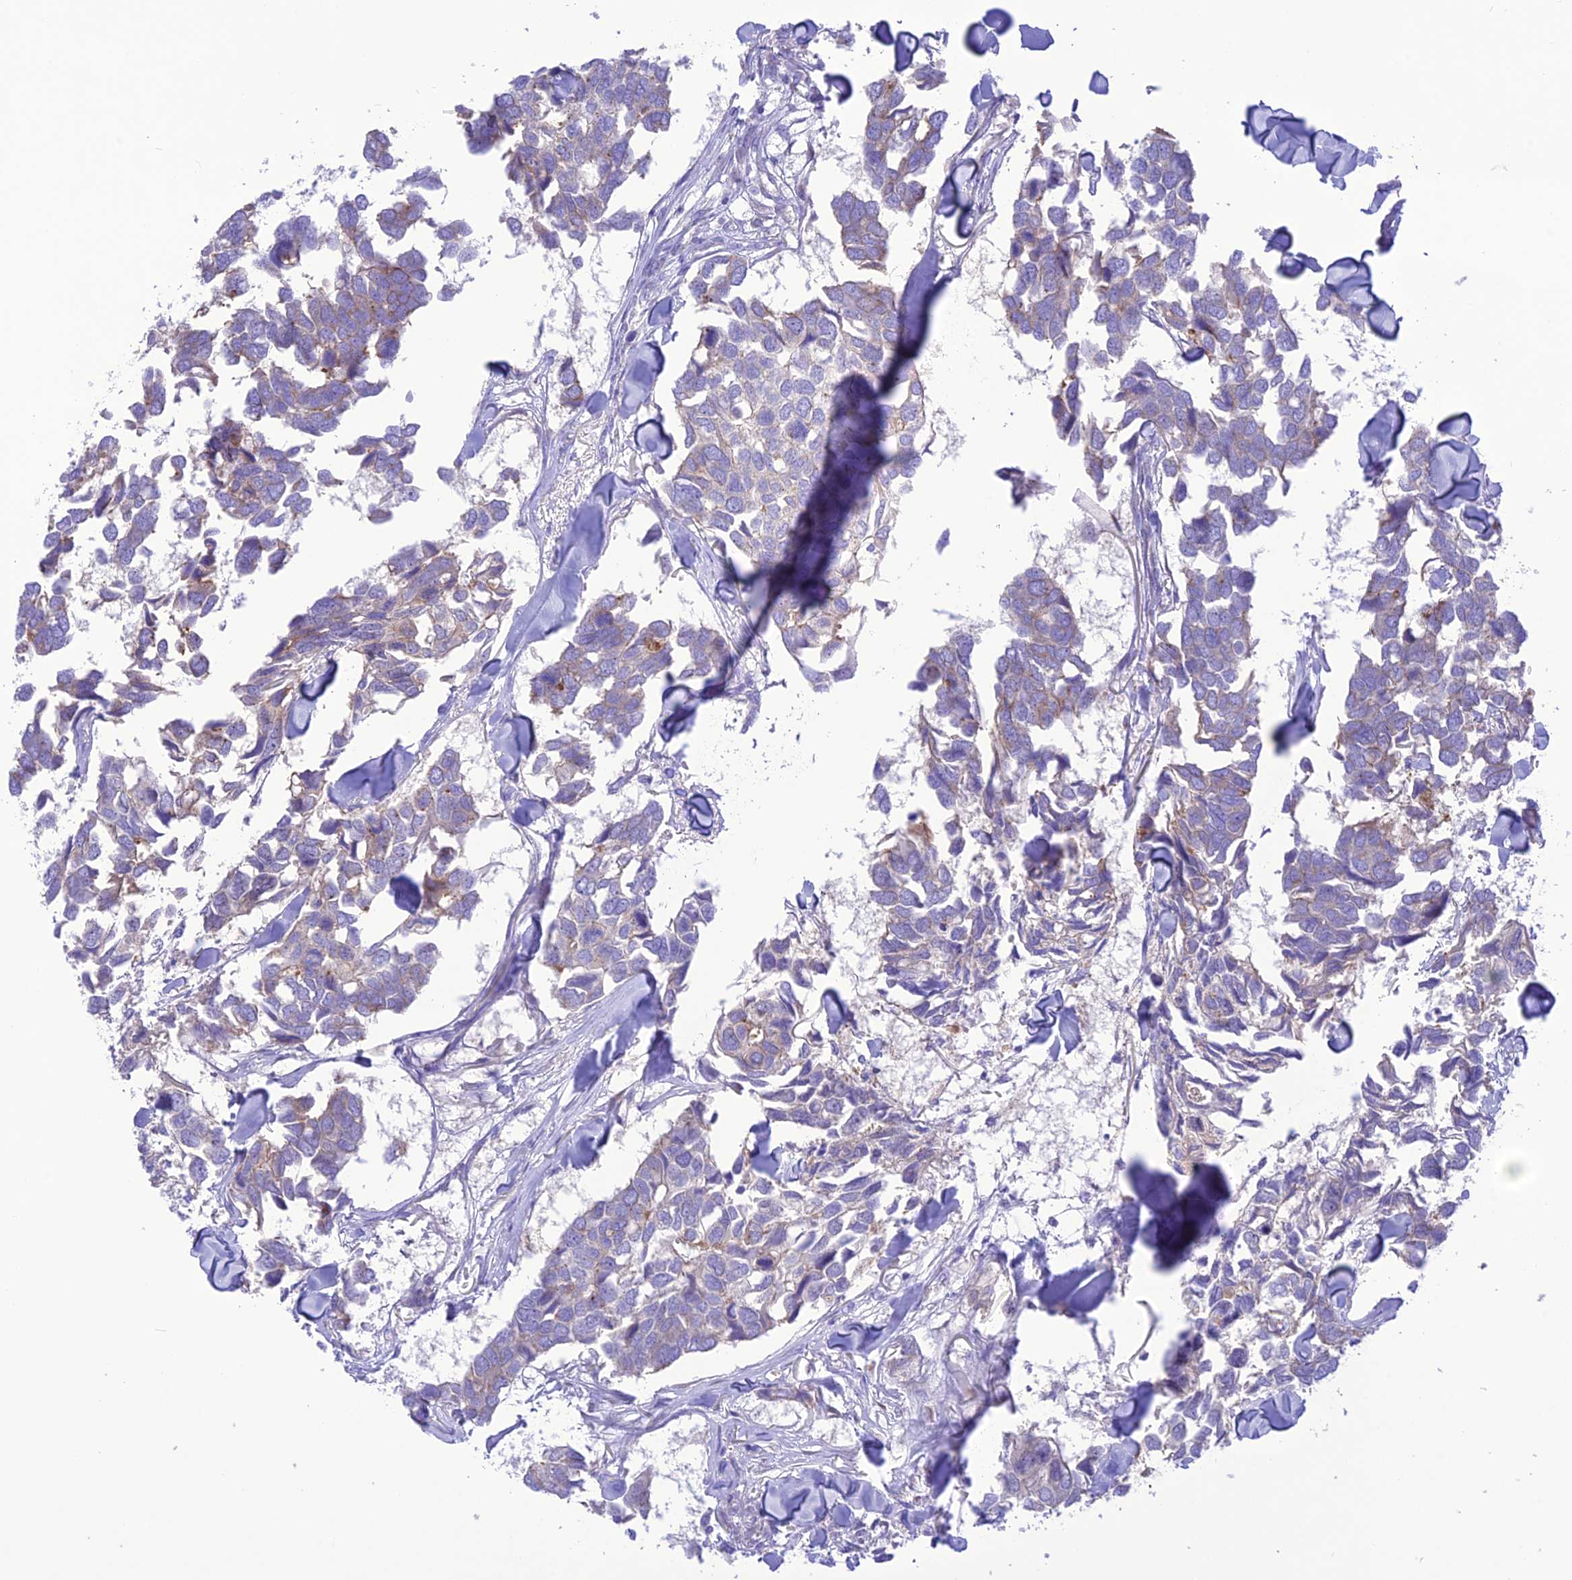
{"staining": {"intensity": "negative", "quantity": "none", "location": "none"}, "tissue": "breast cancer", "cell_type": "Tumor cells", "image_type": "cancer", "snomed": [{"axis": "morphology", "description": "Duct carcinoma"}, {"axis": "topography", "description": "Breast"}], "caption": "Immunohistochemistry image of intraductal carcinoma (breast) stained for a protein (brown), which displays no positivity in tumor cells.", "gene": "CHSY3", "patient": {"sex": "female", "age": 83}}